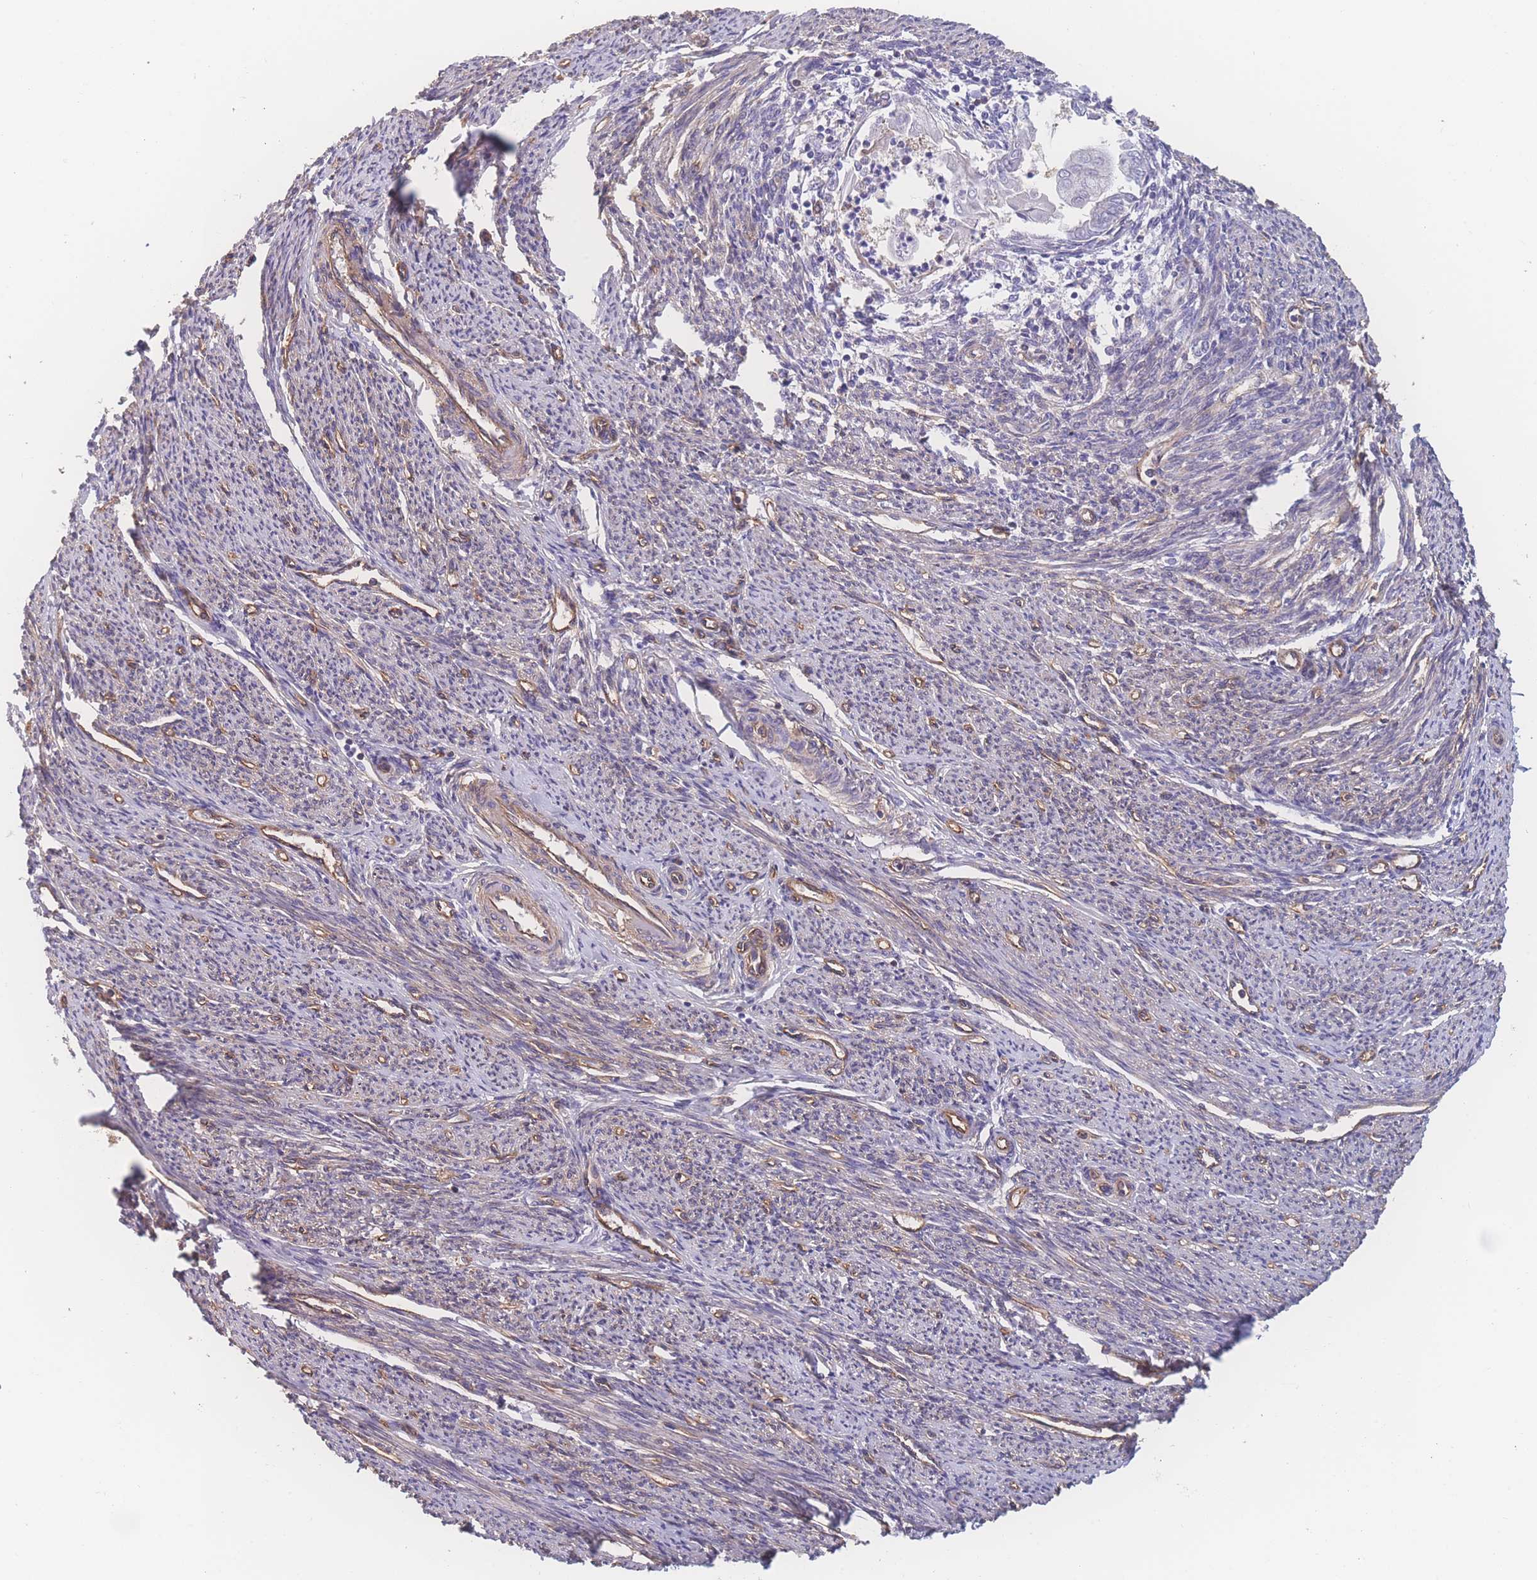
{"staining": {"intensity": "moderate", "quantity": "25%-75%", "location": "cytoplasmic/membranous"}, "tissue": "smooth muscle", "cell_type": "Smooth muscle cells", "image_type": "normal", "snomed": [{"axis": "morphology", "description": "Normal tissue, NOS"}, {"axis": "topography", "description": "Smooth muscle"}, {"axis": "topography", "description": "Uterus"}], "caption": "Protein expression analysis of benign smooth muscle exhibits moderate cytoplasmic/membranous staining in approximately 25%-75% of smooth muscle cells. The staining was performed using DAB to visualize the protein expression in brown, while the nuclei were stained in blue with hematoxylin (Magnification: 20x).", "gene": "CFAP97", "patient": {"sex": "female", "age": 59}}